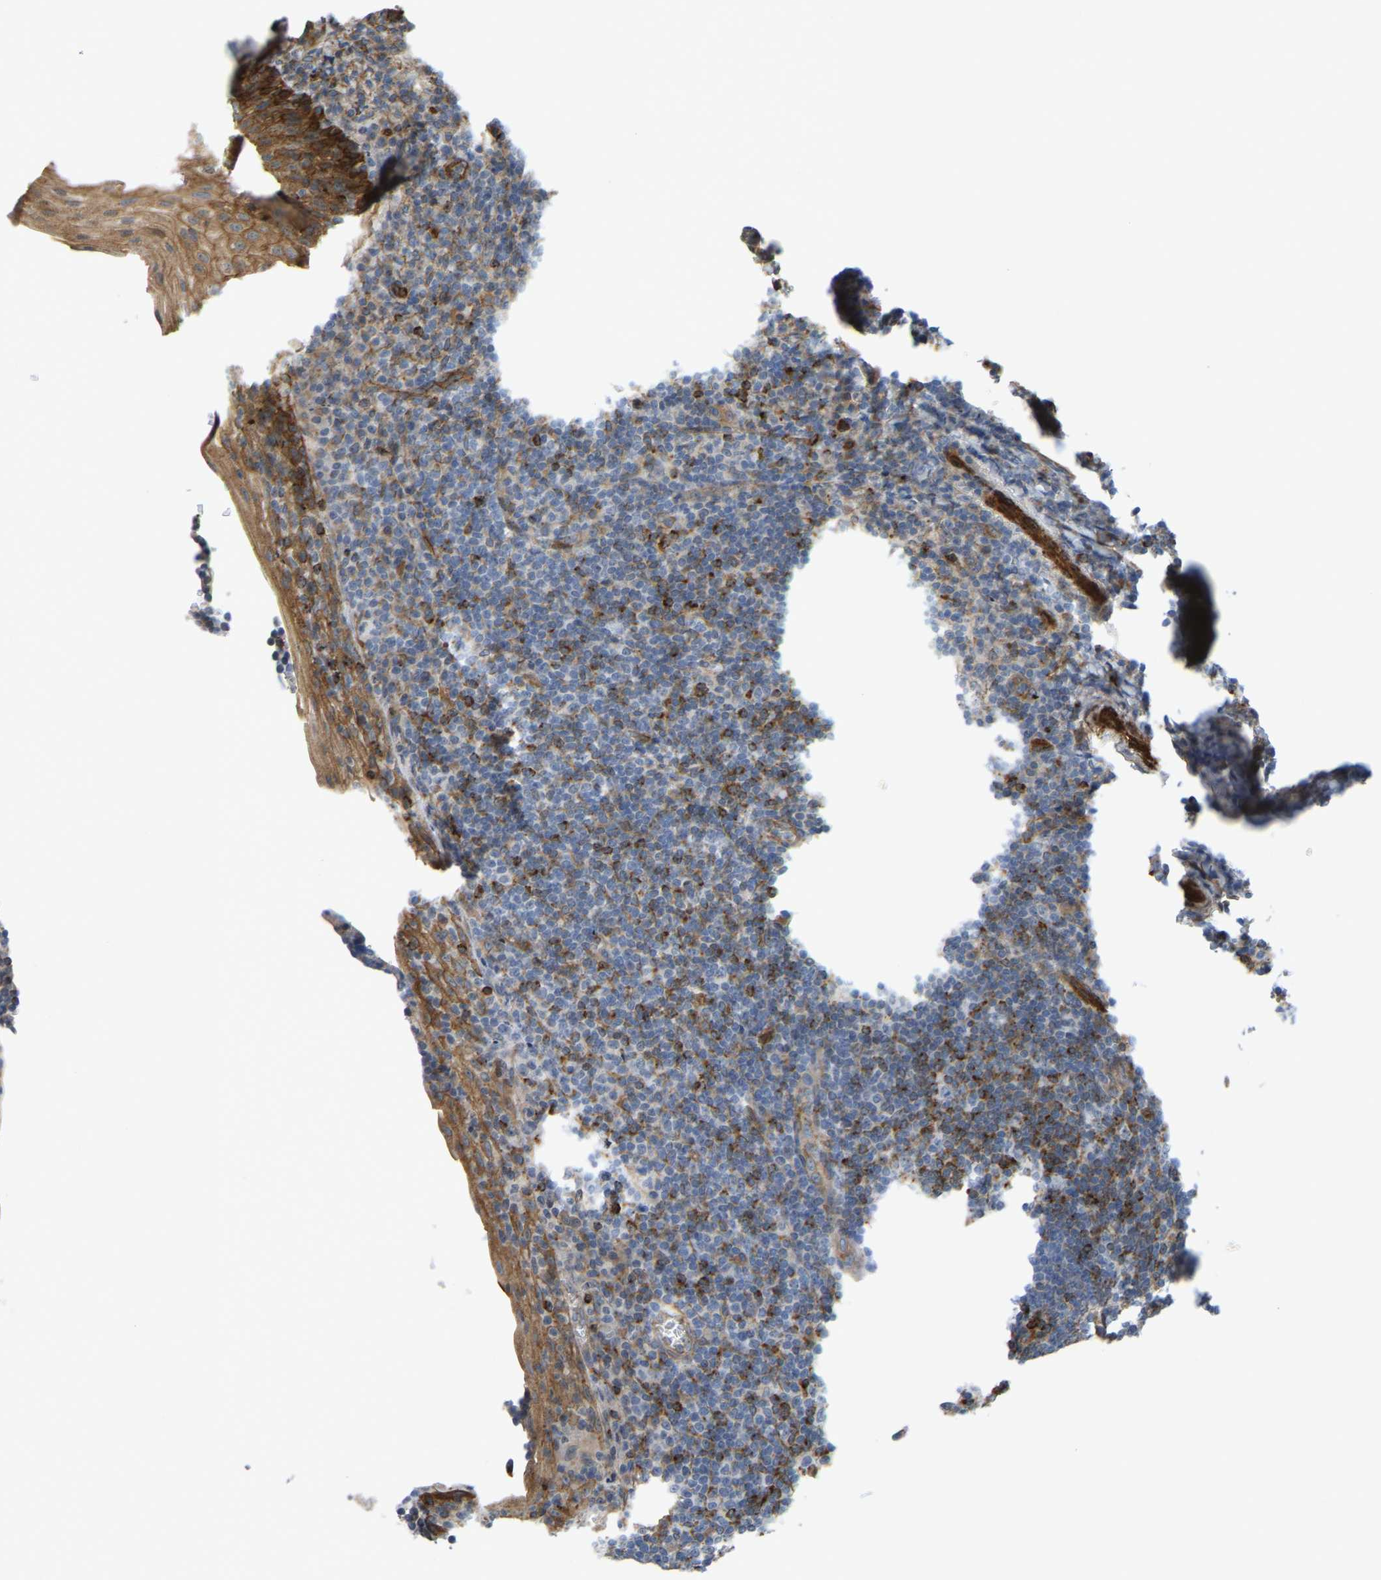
{"staining": {"intensity": "moderate", "quantity": "25%-75%", "location": "cytoplasmic/membranous"}, "tissue": "tonsil", "cell_type": "Germinal center cells", "image_type": "normal", "snomed": [{"axis": "morphology", "description": "Normal tissue, NOS"}, {"axis": "topography", "description": "Tonsil"}], "caption": "Tonsil stained for a protein (brown) shows moderate cytoplasmic/membranous positive positivity in approximately 25%-75% of germinal center cells.", "gene": "KIAA1671", "patient": {"sex": "male", "age": 37}}